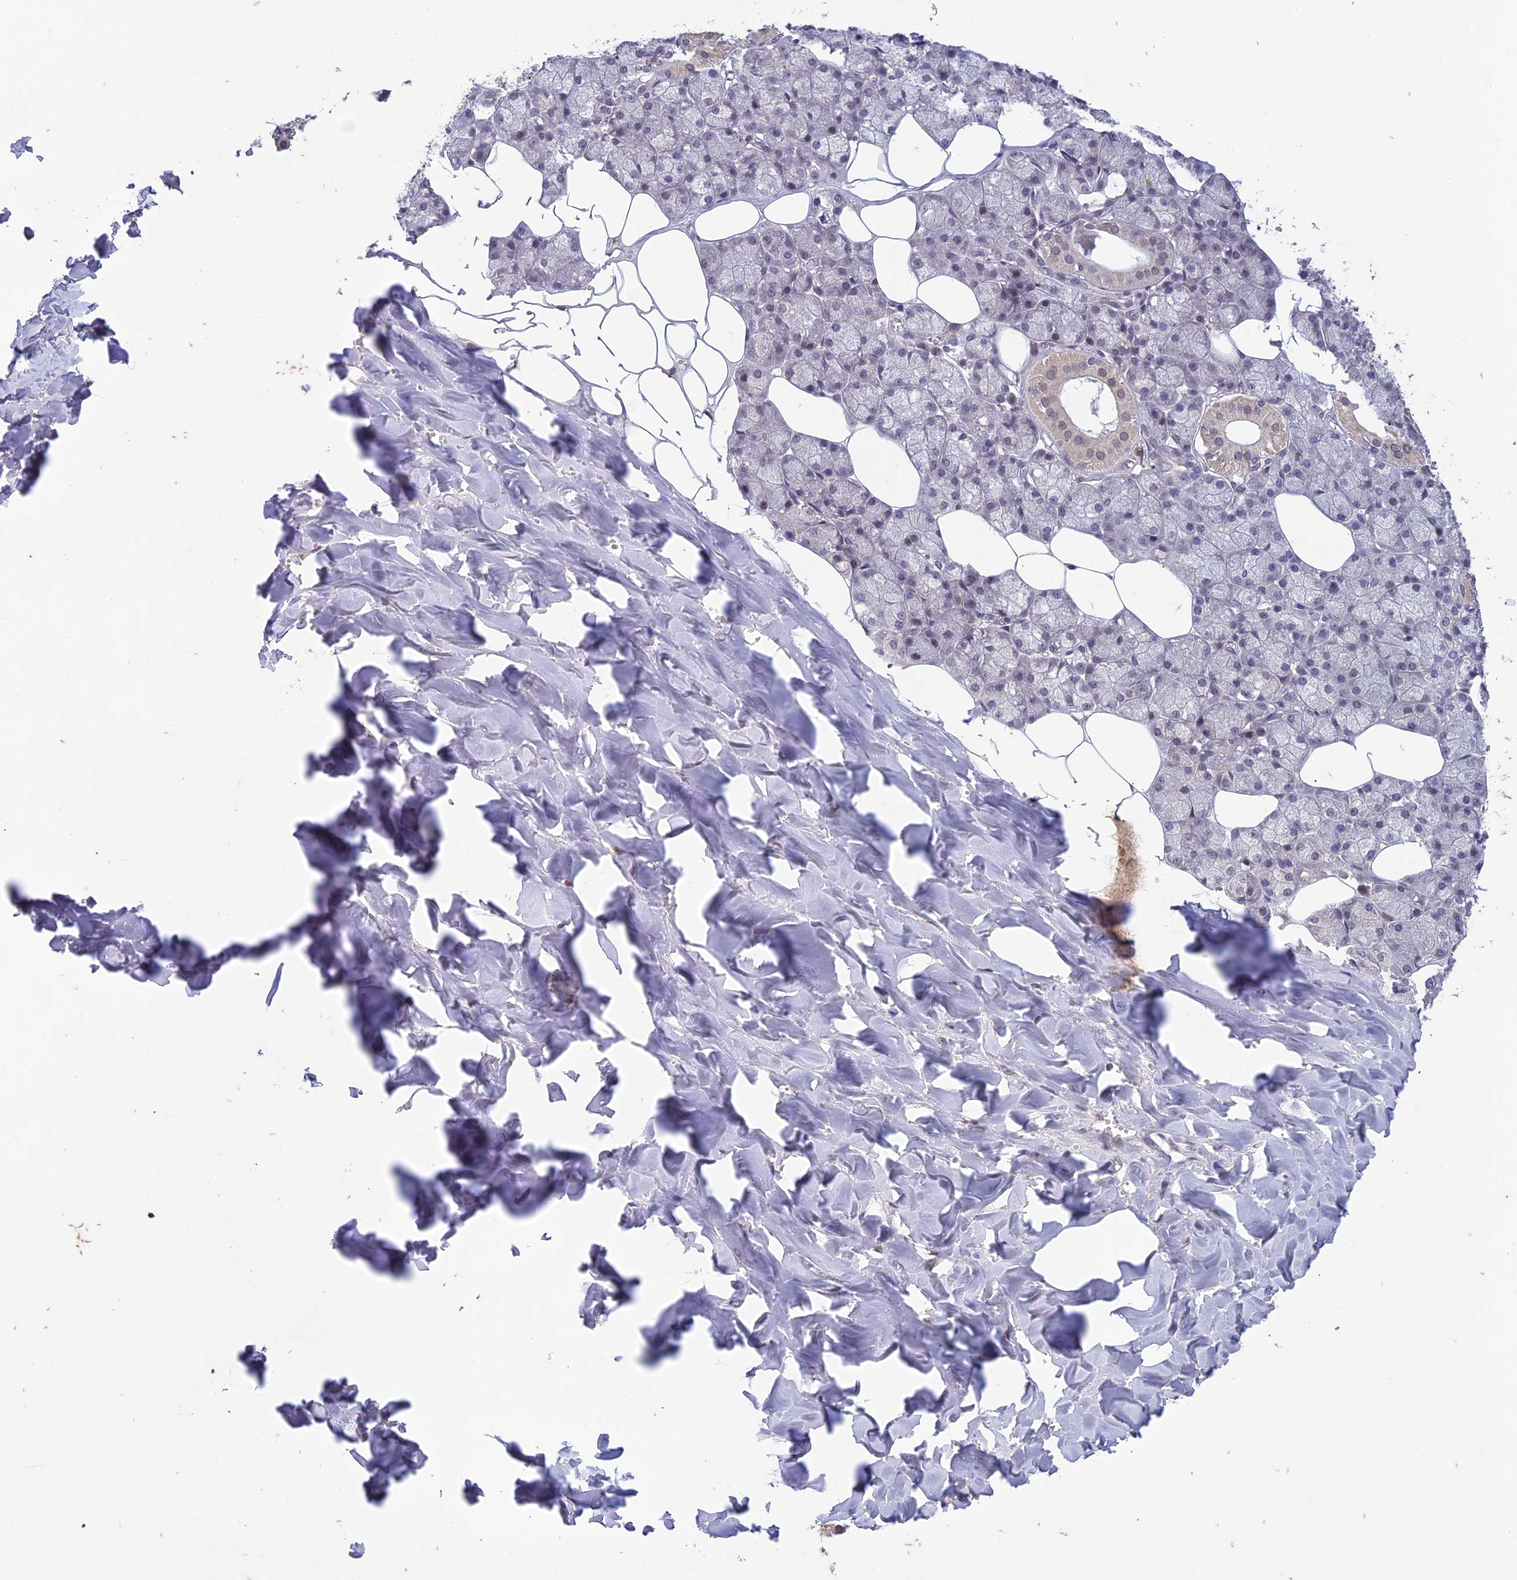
{"staining": {"intensity": "weak", "quantity": "25%-75%", "location": "nuclear"}, "tissue": "salivary gland", "cell_type": "Glandular cells", "image_type": "normal", "snomed": [{"axis": "morphology", "description": "Normal tissue, NOS"}, {"axis": "topography", "description": "Salivary gland"}], "caption": "A low amount of weak nuclear expression is present in about 25%-75% of glandular cells in benign salivary gland. (Stains: DAB in brown, nuclei in blue, Microscopy: brightfield microscopy at high magnification).", "gene": "POP4", "patient": {"sex": "male", "age": 62}}